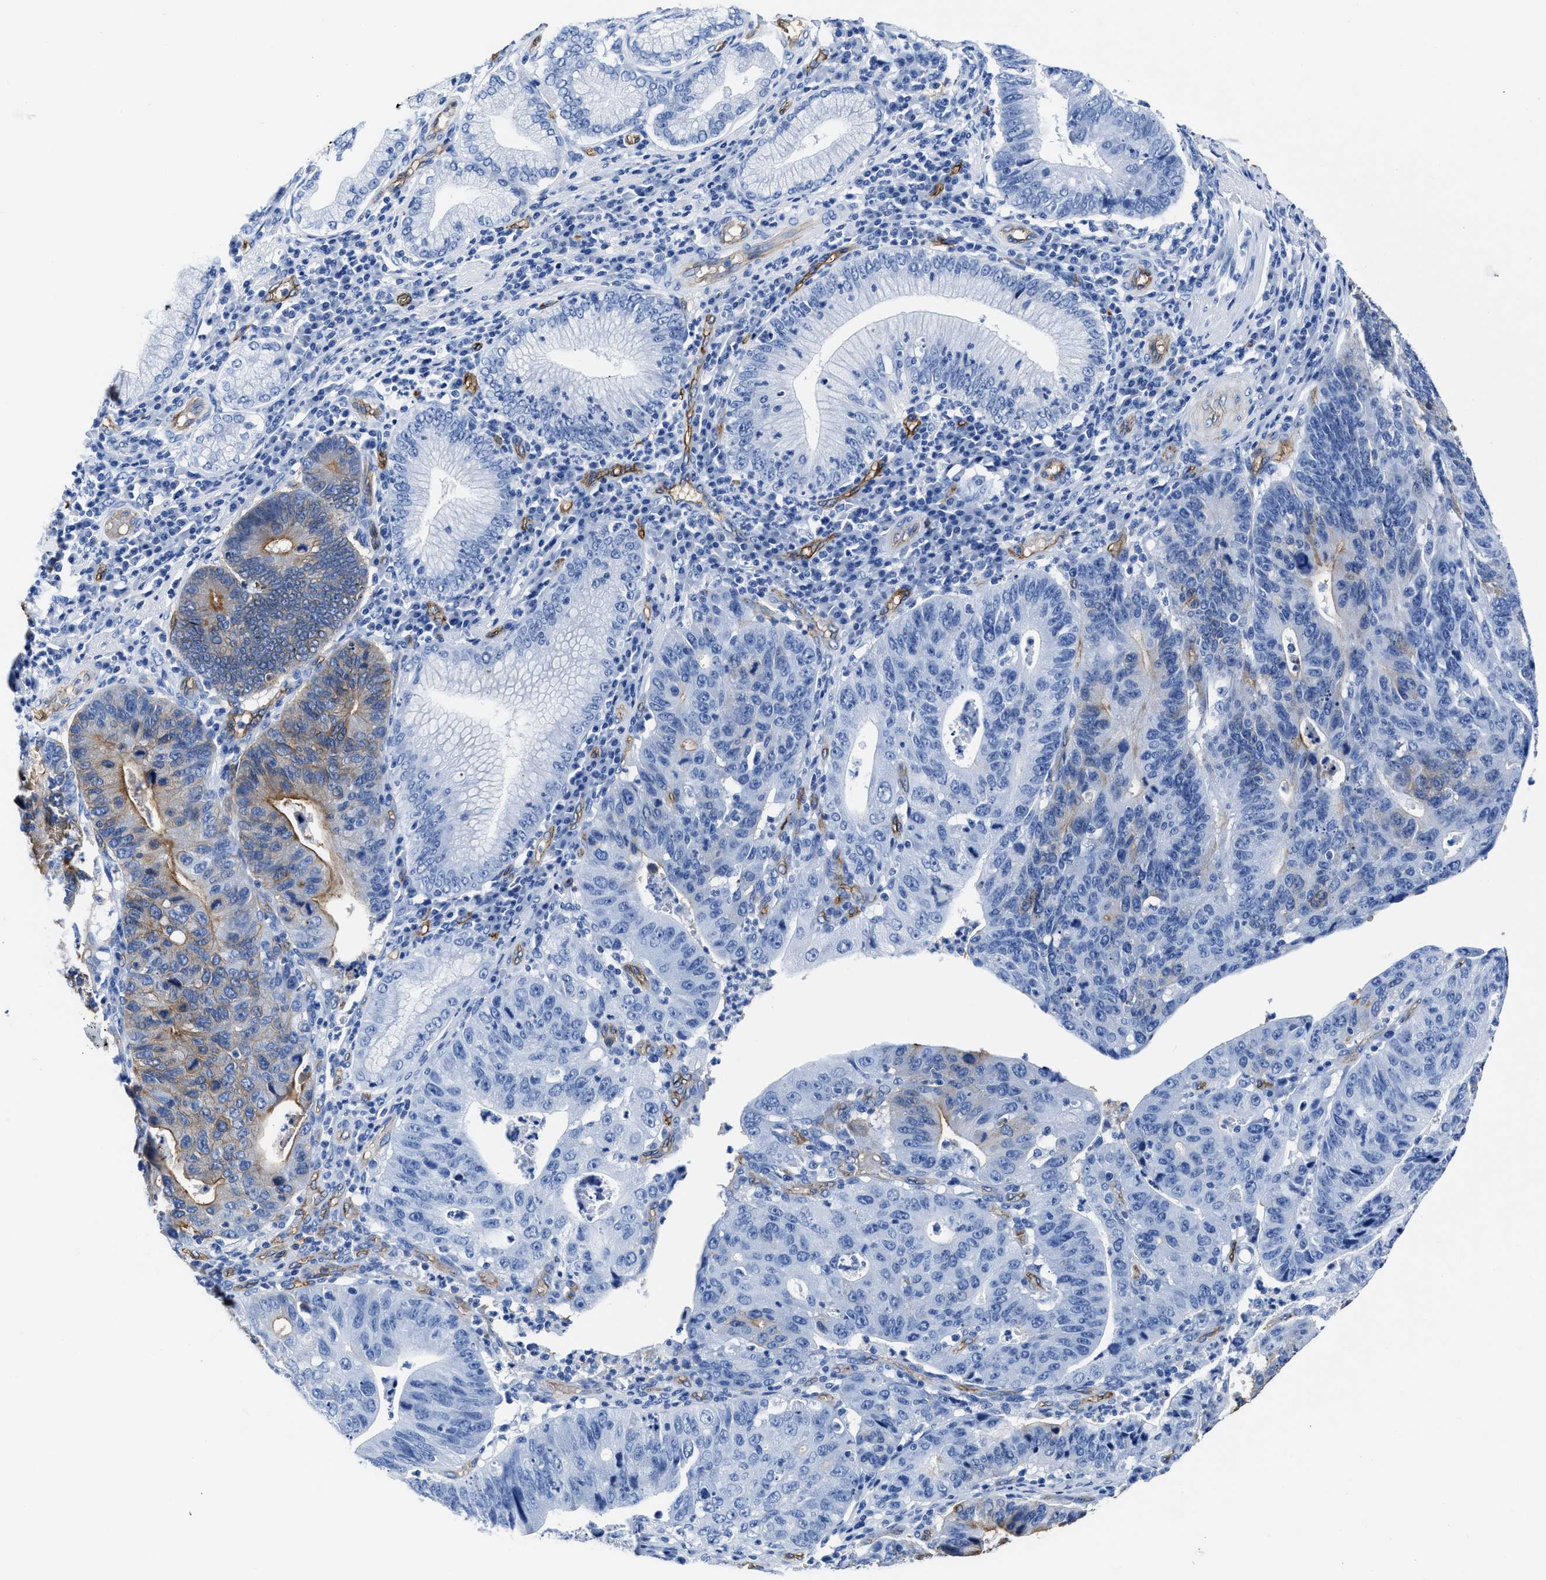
{"staining": {"intensity": "moderate", "quantity": "25%-75%", "location": "cytoplasmic/membranous"}, "tissue": "stomach cancer", "cell_type": "Tumor cells", "image_type": "cancer", "snomed": [{"axis": "morphology", "description": "Adenocarcinoma, NOS"}, {"axis": "topography", "description": "Stomach"}], "caption": "Moderate cytoplasmic/membranous expression is appreciated in approximately 25%-75% of tumor cells in stomach cancer.", "gene": "AQP1", "patient": {"sex": "male", "age": 59}}